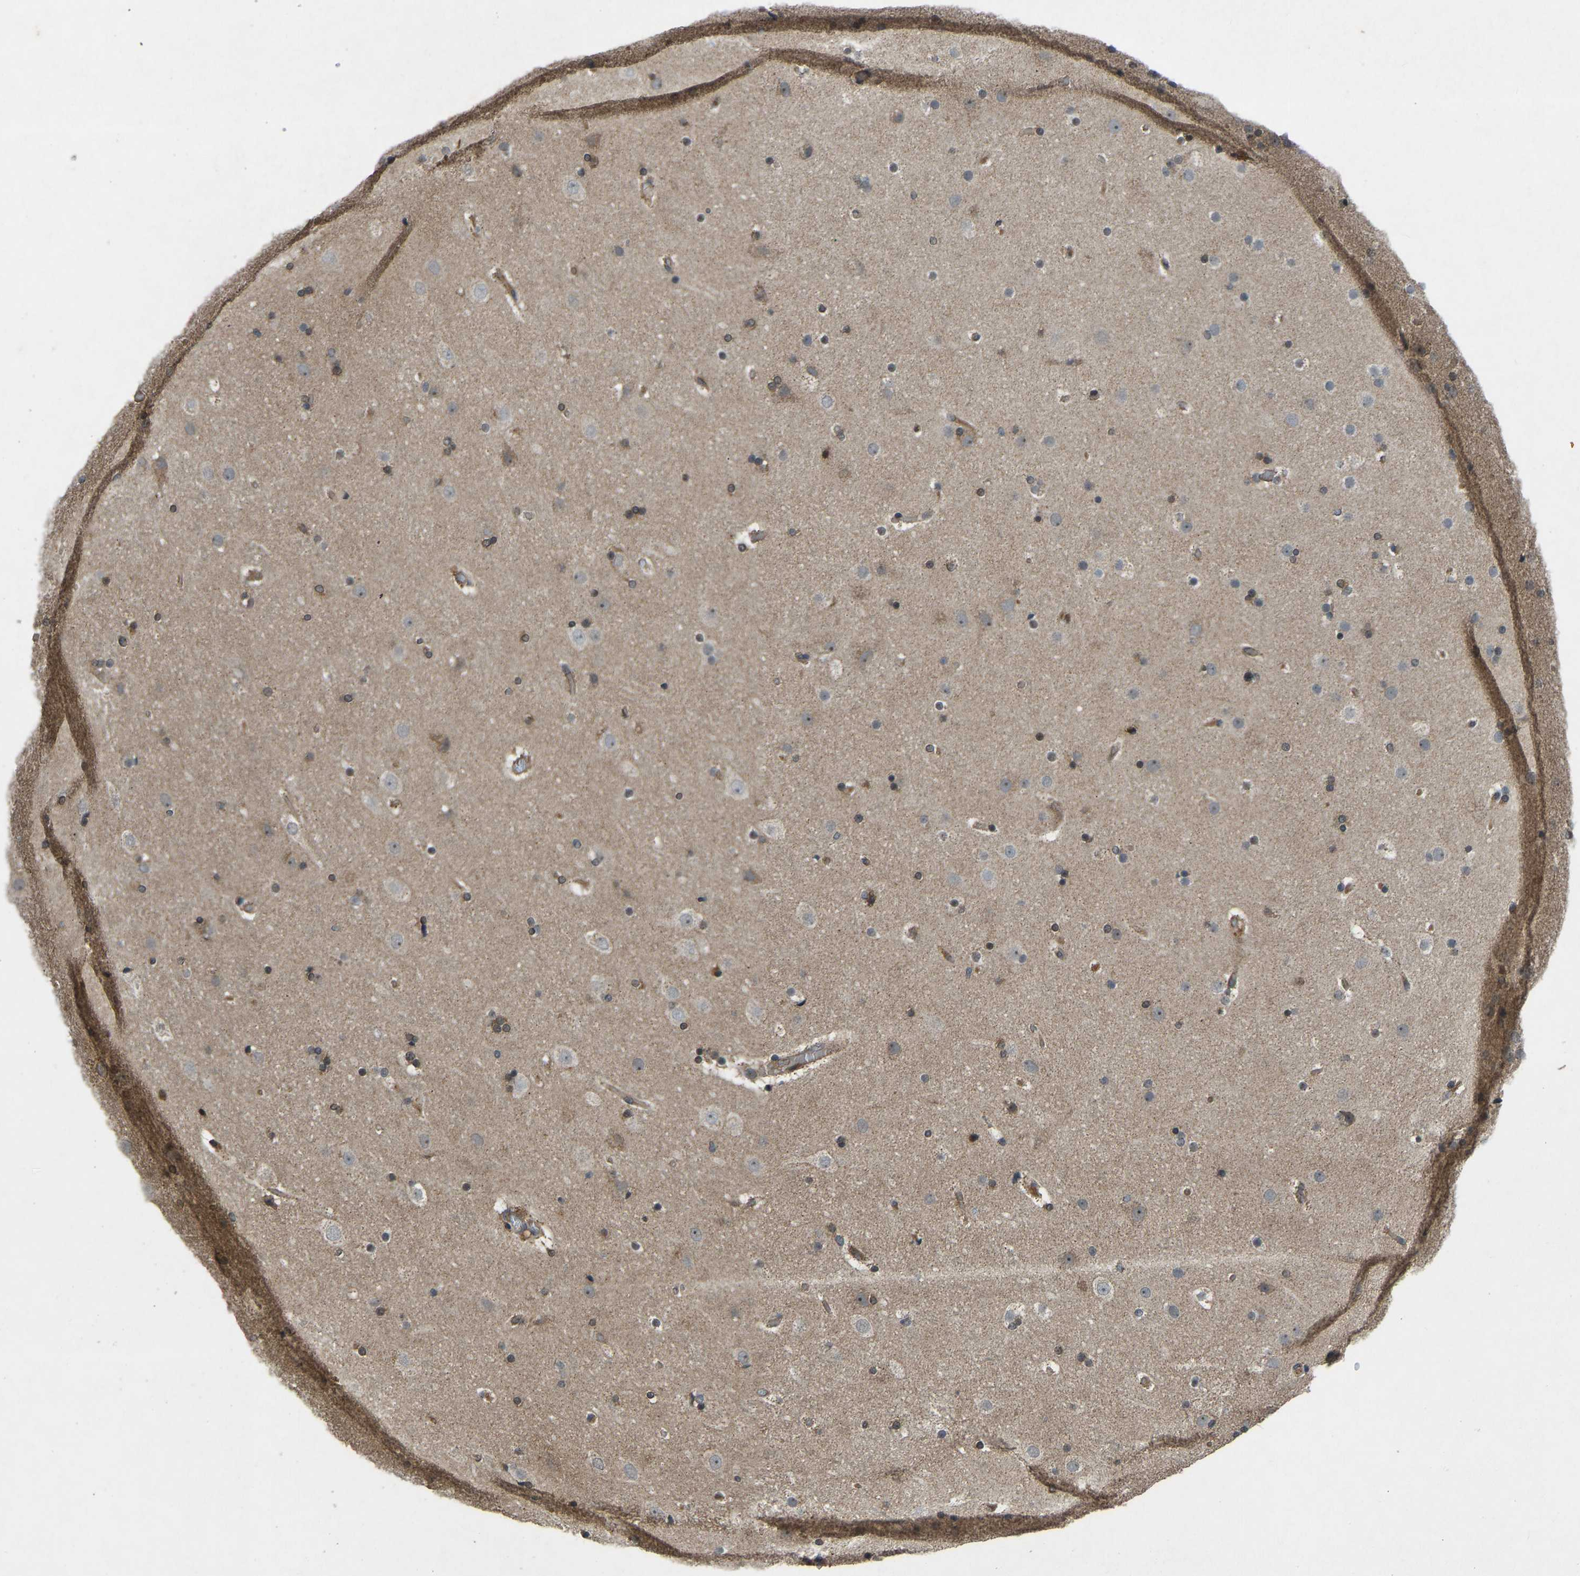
{"staining": {"intensity": "moderate", "quantity": ">75%", "location": "cytoplasmic/membranous"}, "tissue": "cerebral cortex", "cell_type": "Endothelial cells", "image_type": "normal", "snomed": [{"axis": "morphology", "description": "Normal tissue, NOS"}, {"axis": "topography", "description": "Cerebral cortex"}], "caption": "High-magnification brightfield microscopy of benign cerebral cortex stained with DAB (brown) and counterstained with hematoxylin (blue). endothelial cells exhibit moderate cytoplasmic/membranous positivity is appreciated in approximately>75% of cells. The protein of interest is shown in brown color, while the nuclei are stained blue.", "gene": "ZNF71", "patient": {"sex": "male", "age": 57}}